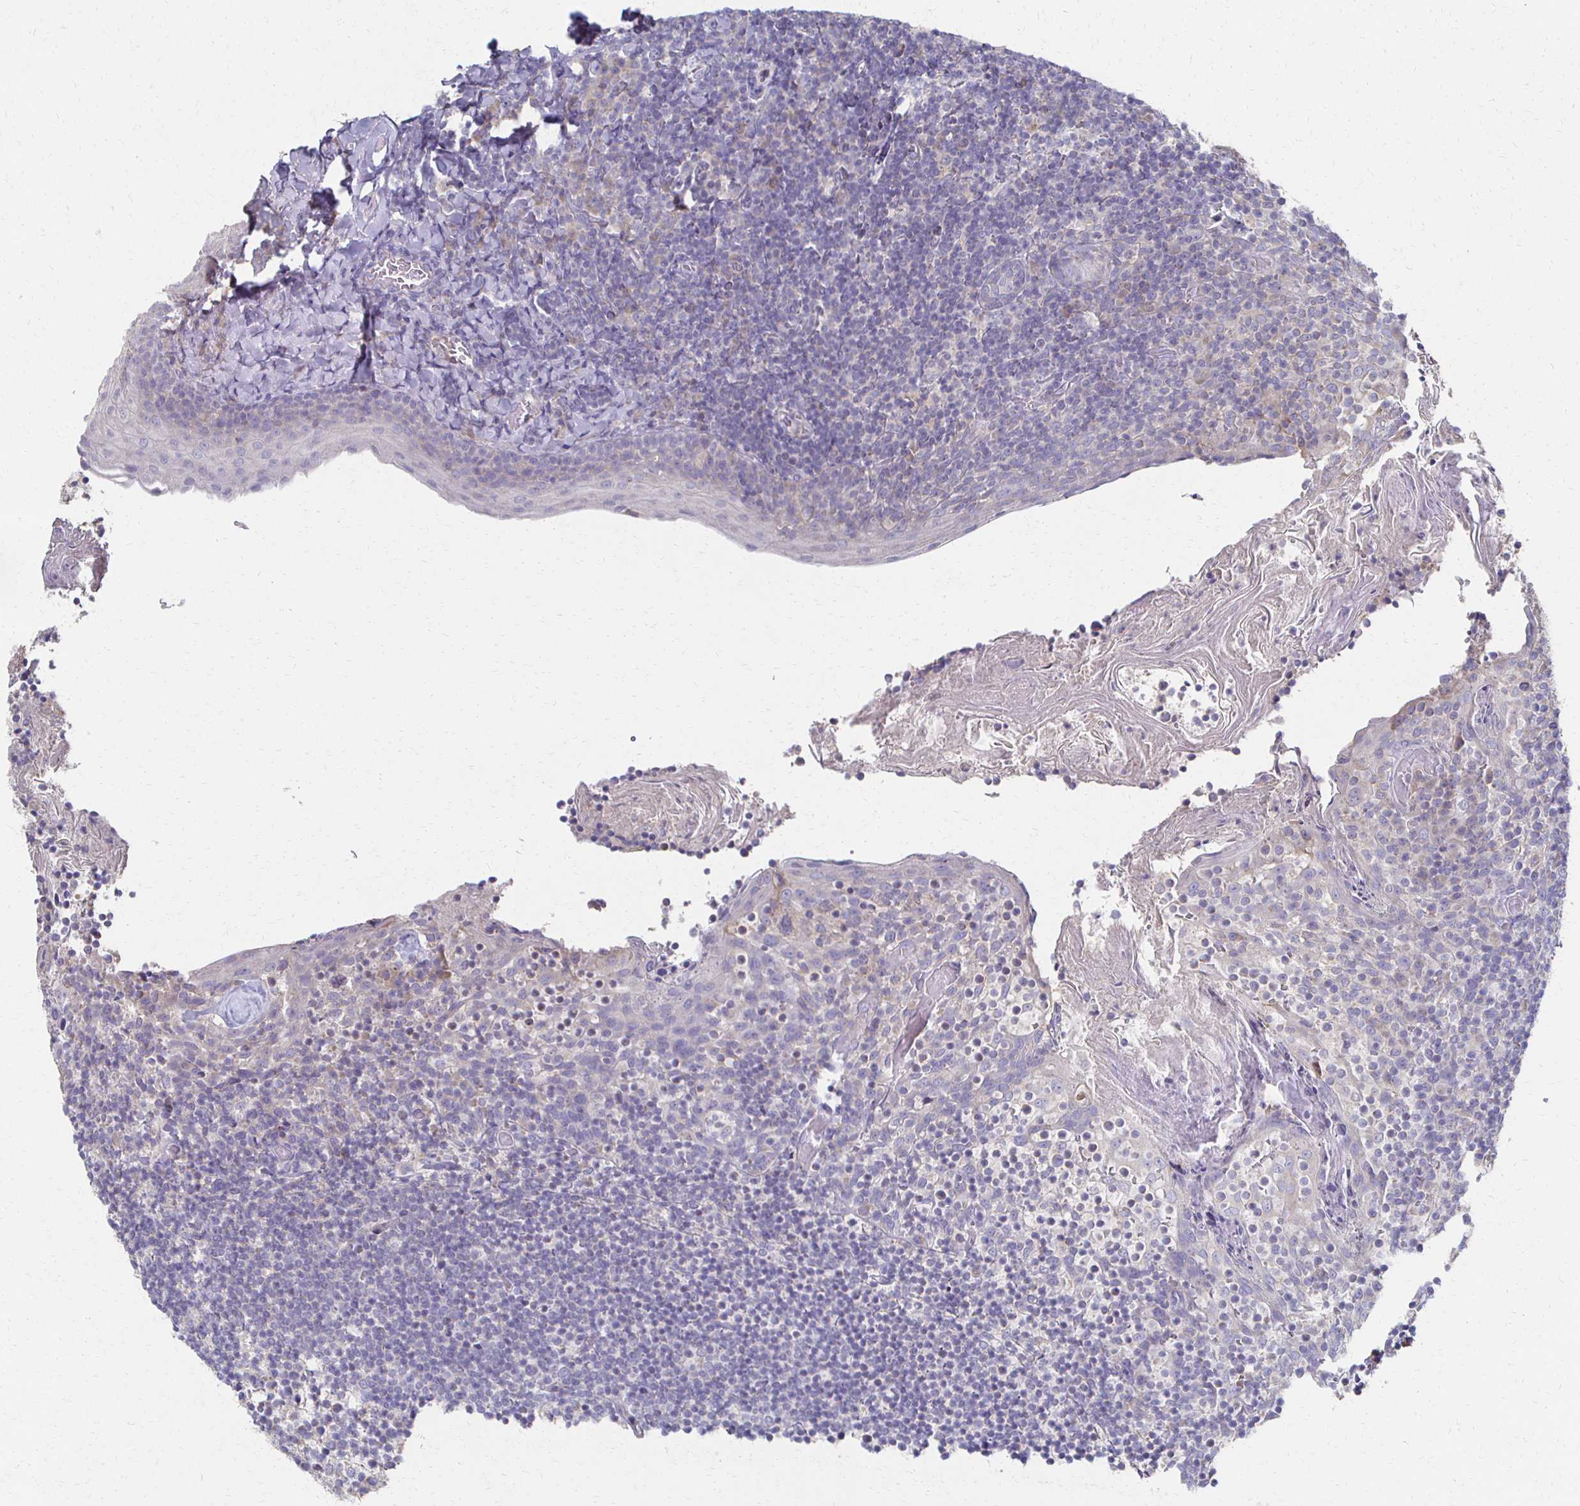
{"staining": {"intensity": "negative", "quantity": "none", "location": "none"}, "tissue": "tonsil", "cell_type": "Germinal center cells", "image_type": "normal", "snomed": [{"axis": "morphology", "description": "Normal tissue, NOS"}, {"axis": "topography", "description": "Tonsil"}], "caption": "Immunohistochemistry of normal tonsil shows no positivity in germinal center cells.", "gene": "CX3CR1", "patient": {"sex": "female", "age": 10}}